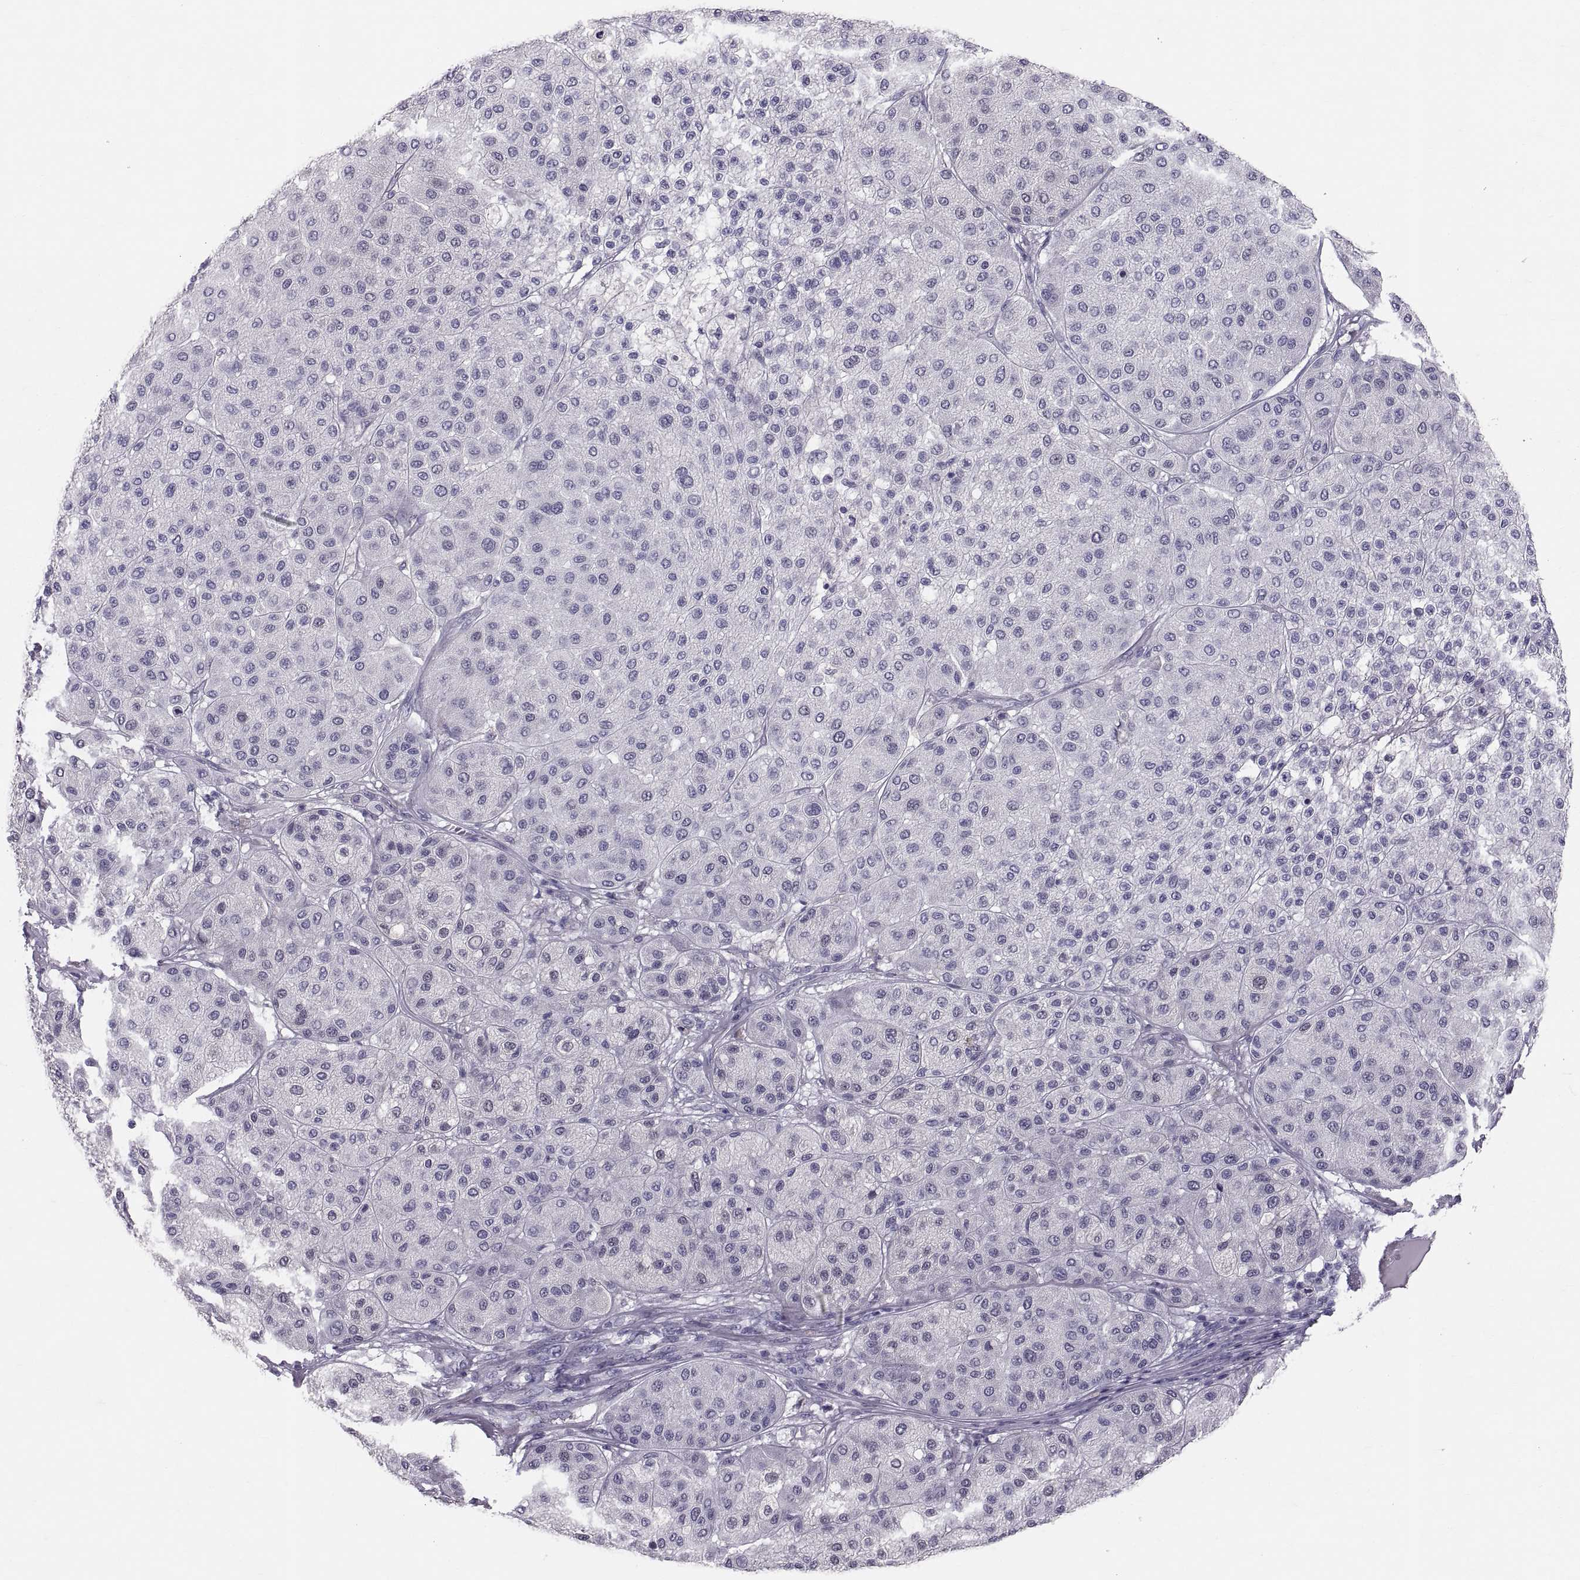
{"staining": {"intensity": "negative", "quantity": "none", "location": "none"}, "tissue": "melanoma", "cell_type": "Tumor cells", "image_type": "cancer", "snomed": [{"axis": "morphology", "description": "Malignant melanoma, Metastatic site"}, {"axis": "topography", "description": "Smooth muscle"}], "caption": "Tumor cells are negative for brown protein staining in malignant melanoma (metastatic site).", "gene": "PTN", "patient": {"sex": "male", "age": 41}}